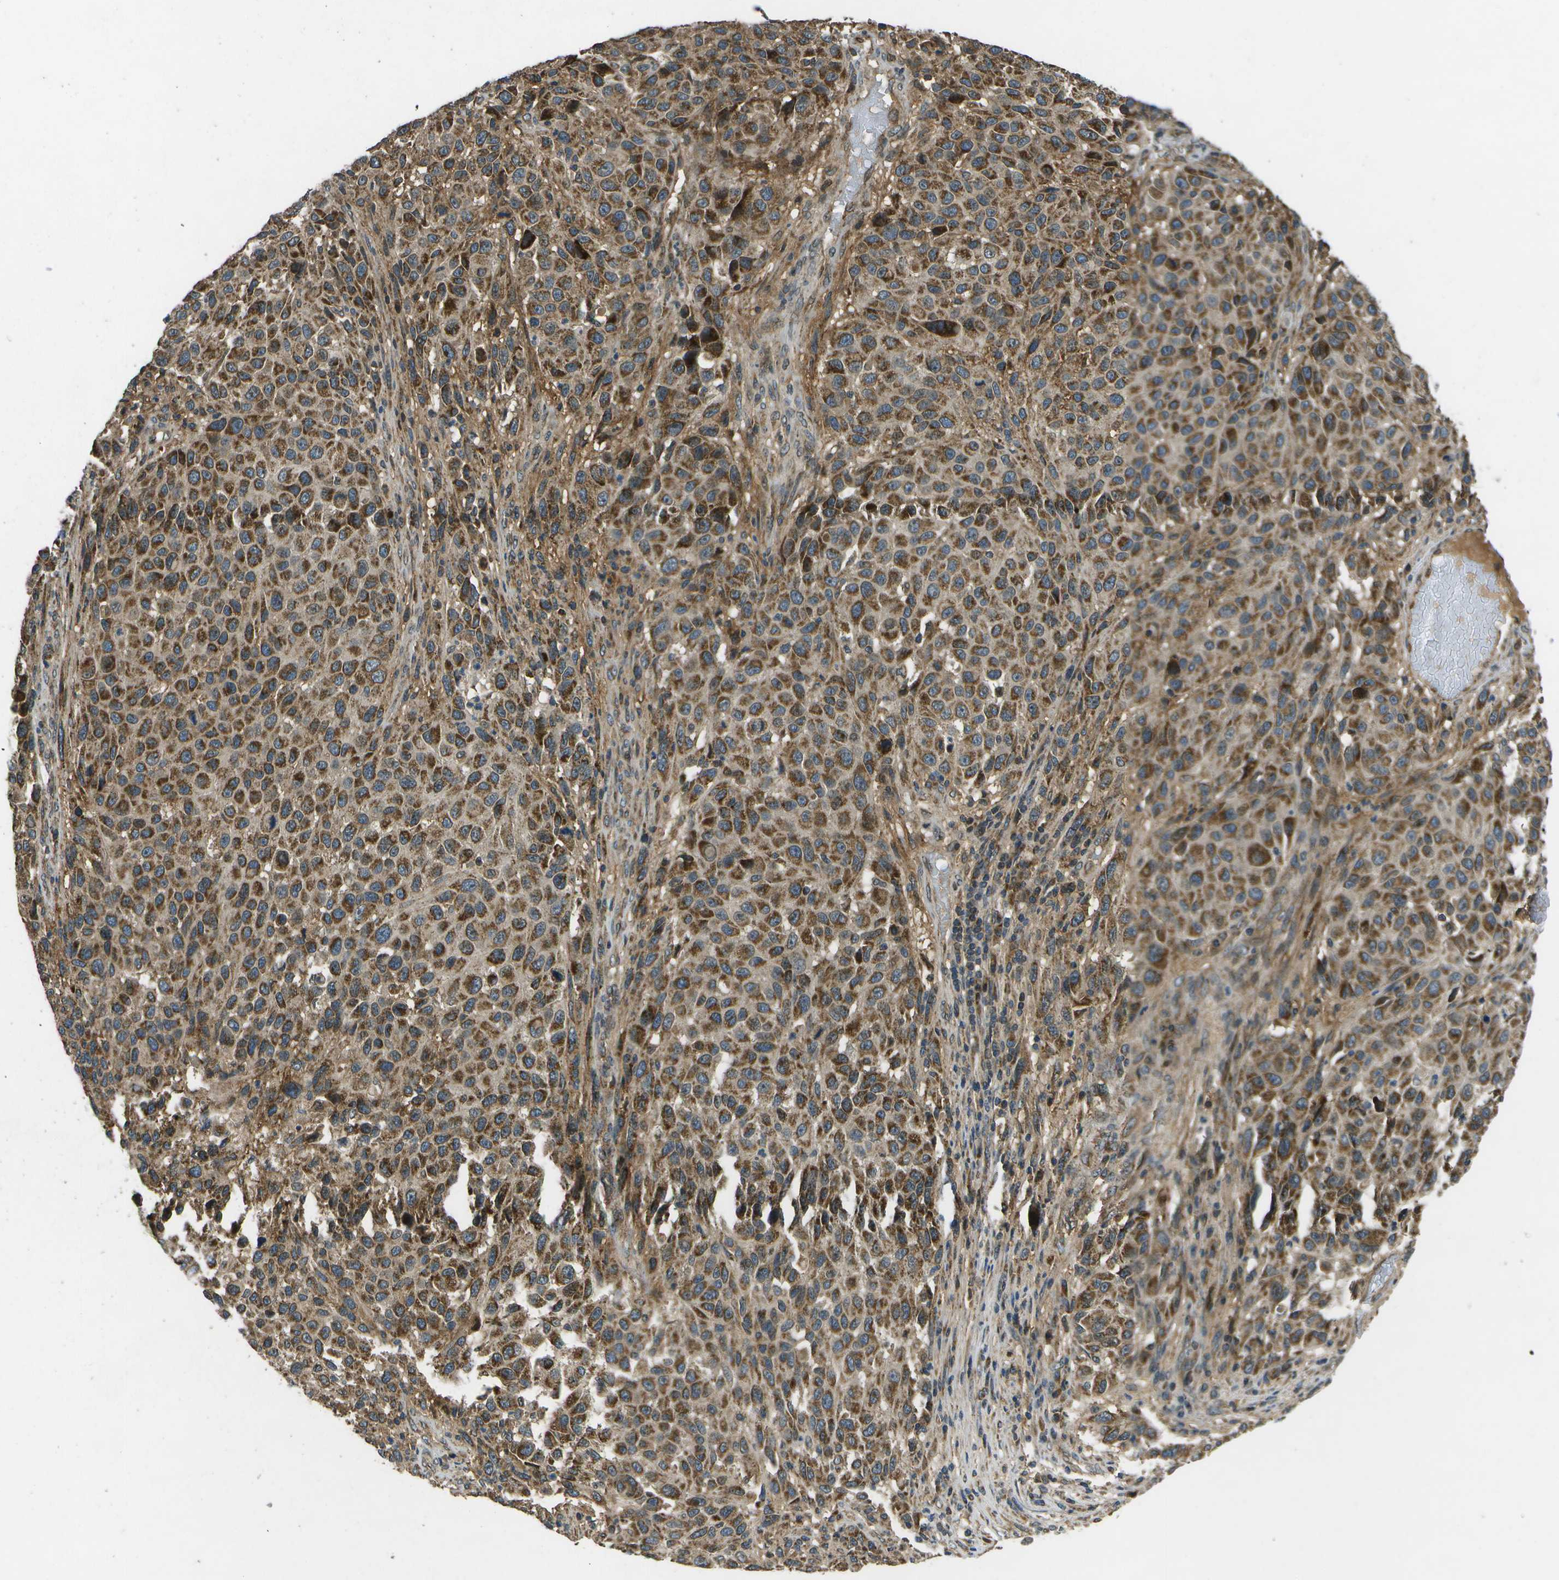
{"staining": {"intensity": "moderate", "quantity": ">75%", "location": "cytoplasmic/membranous"}, "tissue": "melanoma", "cell_type": "Tumor cells", "image_type": "cancer", "snomed": [{"axis": "morphology", "description": "Malignant melanoma, Metastatic site"}, {"axis": "topography", "description": "Lymph node"}], "caption": "A brown stain labels moderate cytoplasmic/membranous positivity of a protein in melanoma tumor cells.", "gene": "HFE", "patient": {"sex": "male", "age": 61}}